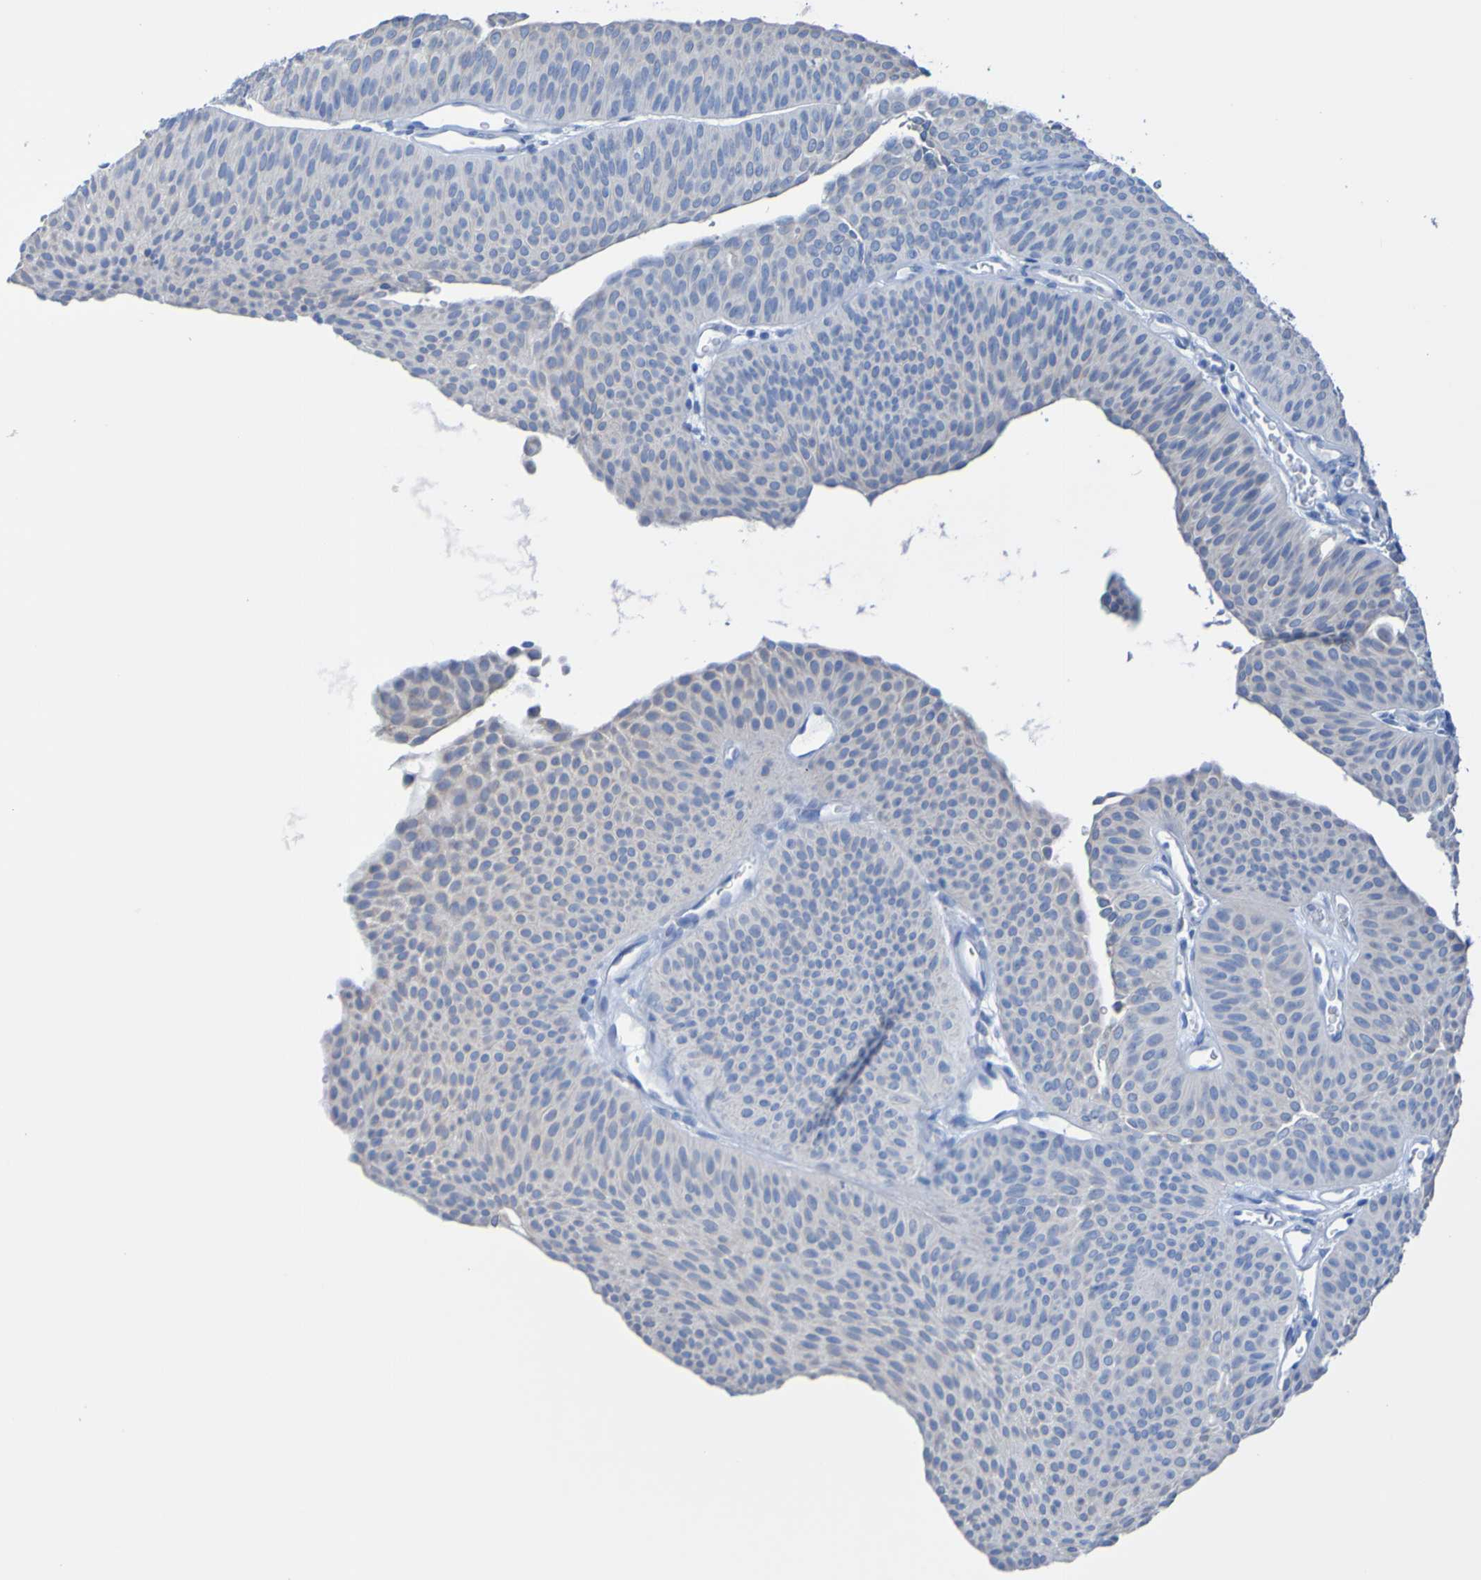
{"staining": {"intensity": "negative", "quantity": "none", "location": "none"}, "tissue": "urothelial cancer", "cell_type": "Tumor cells", "image_type": "cancer", "snomed": [{"axis": "morphology", "description": "Urothelial carcinoma, Low grade"}, {"axis": "topography", "description": "Urinary bladder"}], "caption": "IHC of urothelial carcinoma (low-grade) demonstrates no expression in tumor cells.", "gene": "ACMSD", "patient": {"sex": "female", "age": 60}}